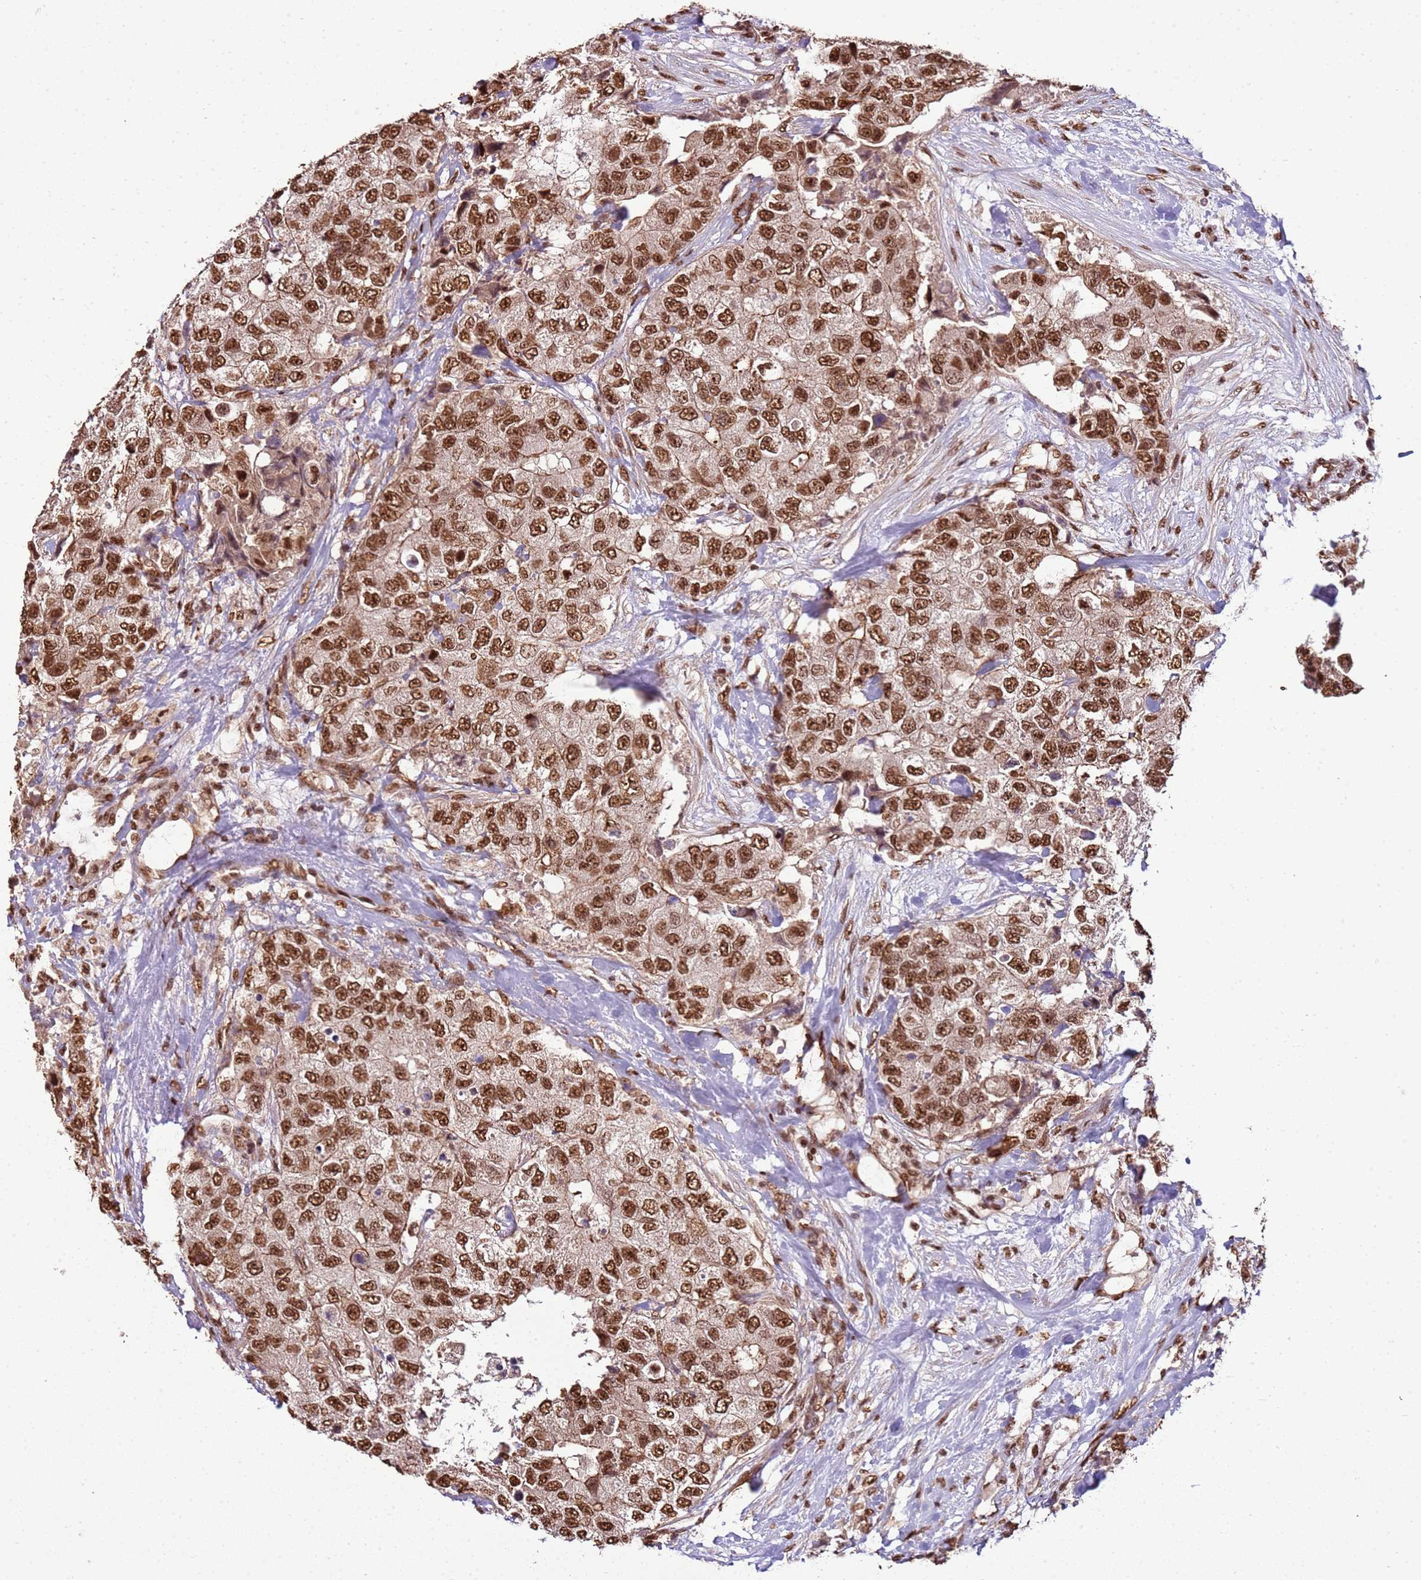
{"staining": {"intensity": "strong", "quantity": ">75%", "location": "nuclear"}, "tissue": "breast cancer", "cell_type": "Tumor cells", "image_type": "cancer", "snomed": [{"axis": "morphology", "description": "Duct carcinoma"}, {"axis": "topography", "description": "Breast"}], "caption": "IHC histopathology image of neoplastic tissue: breast cancer stained using immunohistochemistry (IHC) displays high levels of strong protein expression localized specifically in the nuclear of tumor cells, appearing as a nuclear brown color.", "gene": "ZBTB12", "patient": {"sex": "female", "age": 62}}